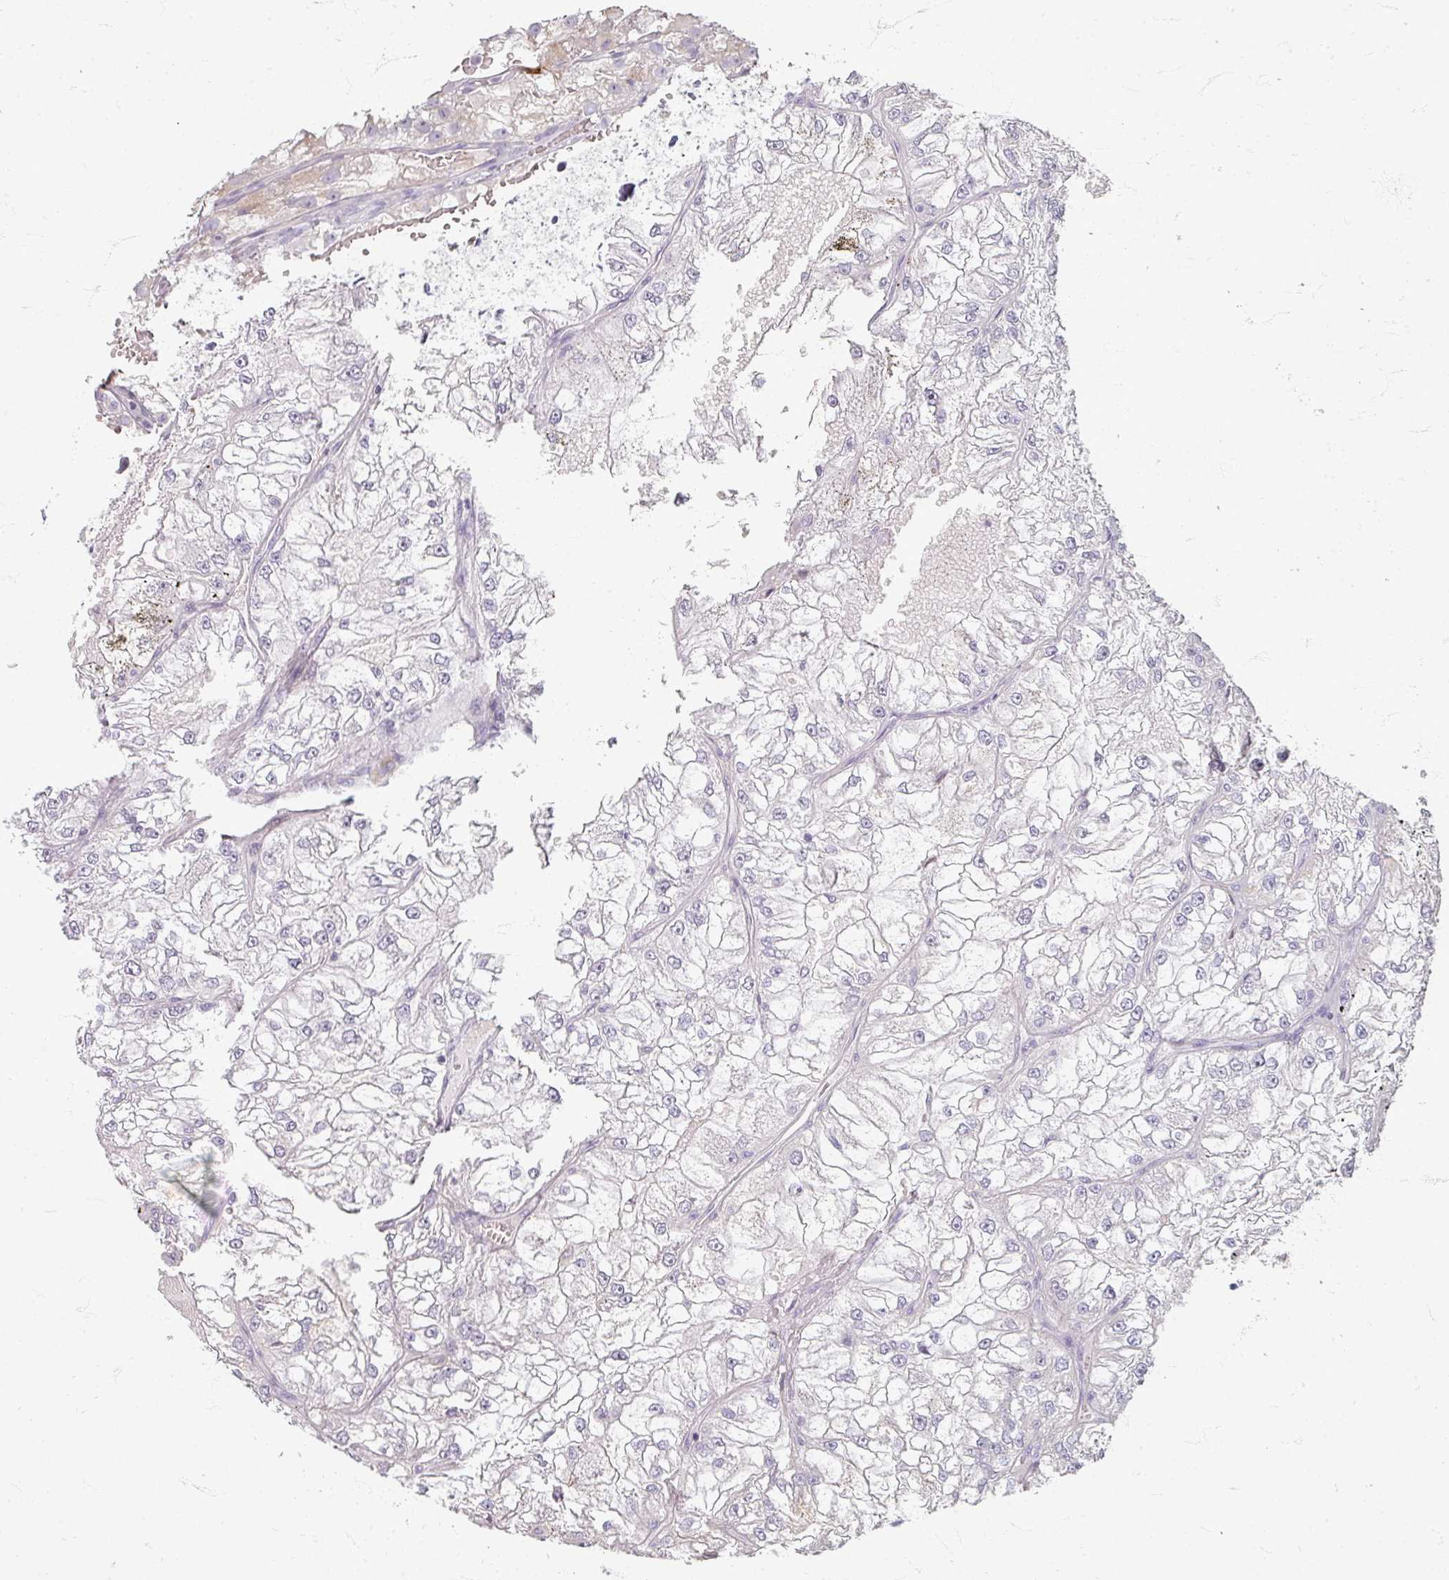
{"staining": {"intensity": "negative", "quantity": "none", "location": "none"}, "tissue": "renal cancer", "cell_type": "Tumor cells", "image_type": "cancer", "snomed": [{"axis": "morphology", "description": "Adenocarcinoma, NOS"}, {"axis": "topography", "description": "Kidney"}], "caption": "Immunohistochemistry image of neoplastic tissue: renal cancer stained with DAB (3,3'-diaminobenzidine) demonstrates no significant protein expression in tumor cells.", "gene": "ZNF878", "patient": {"sex": "female", "age": 72}}